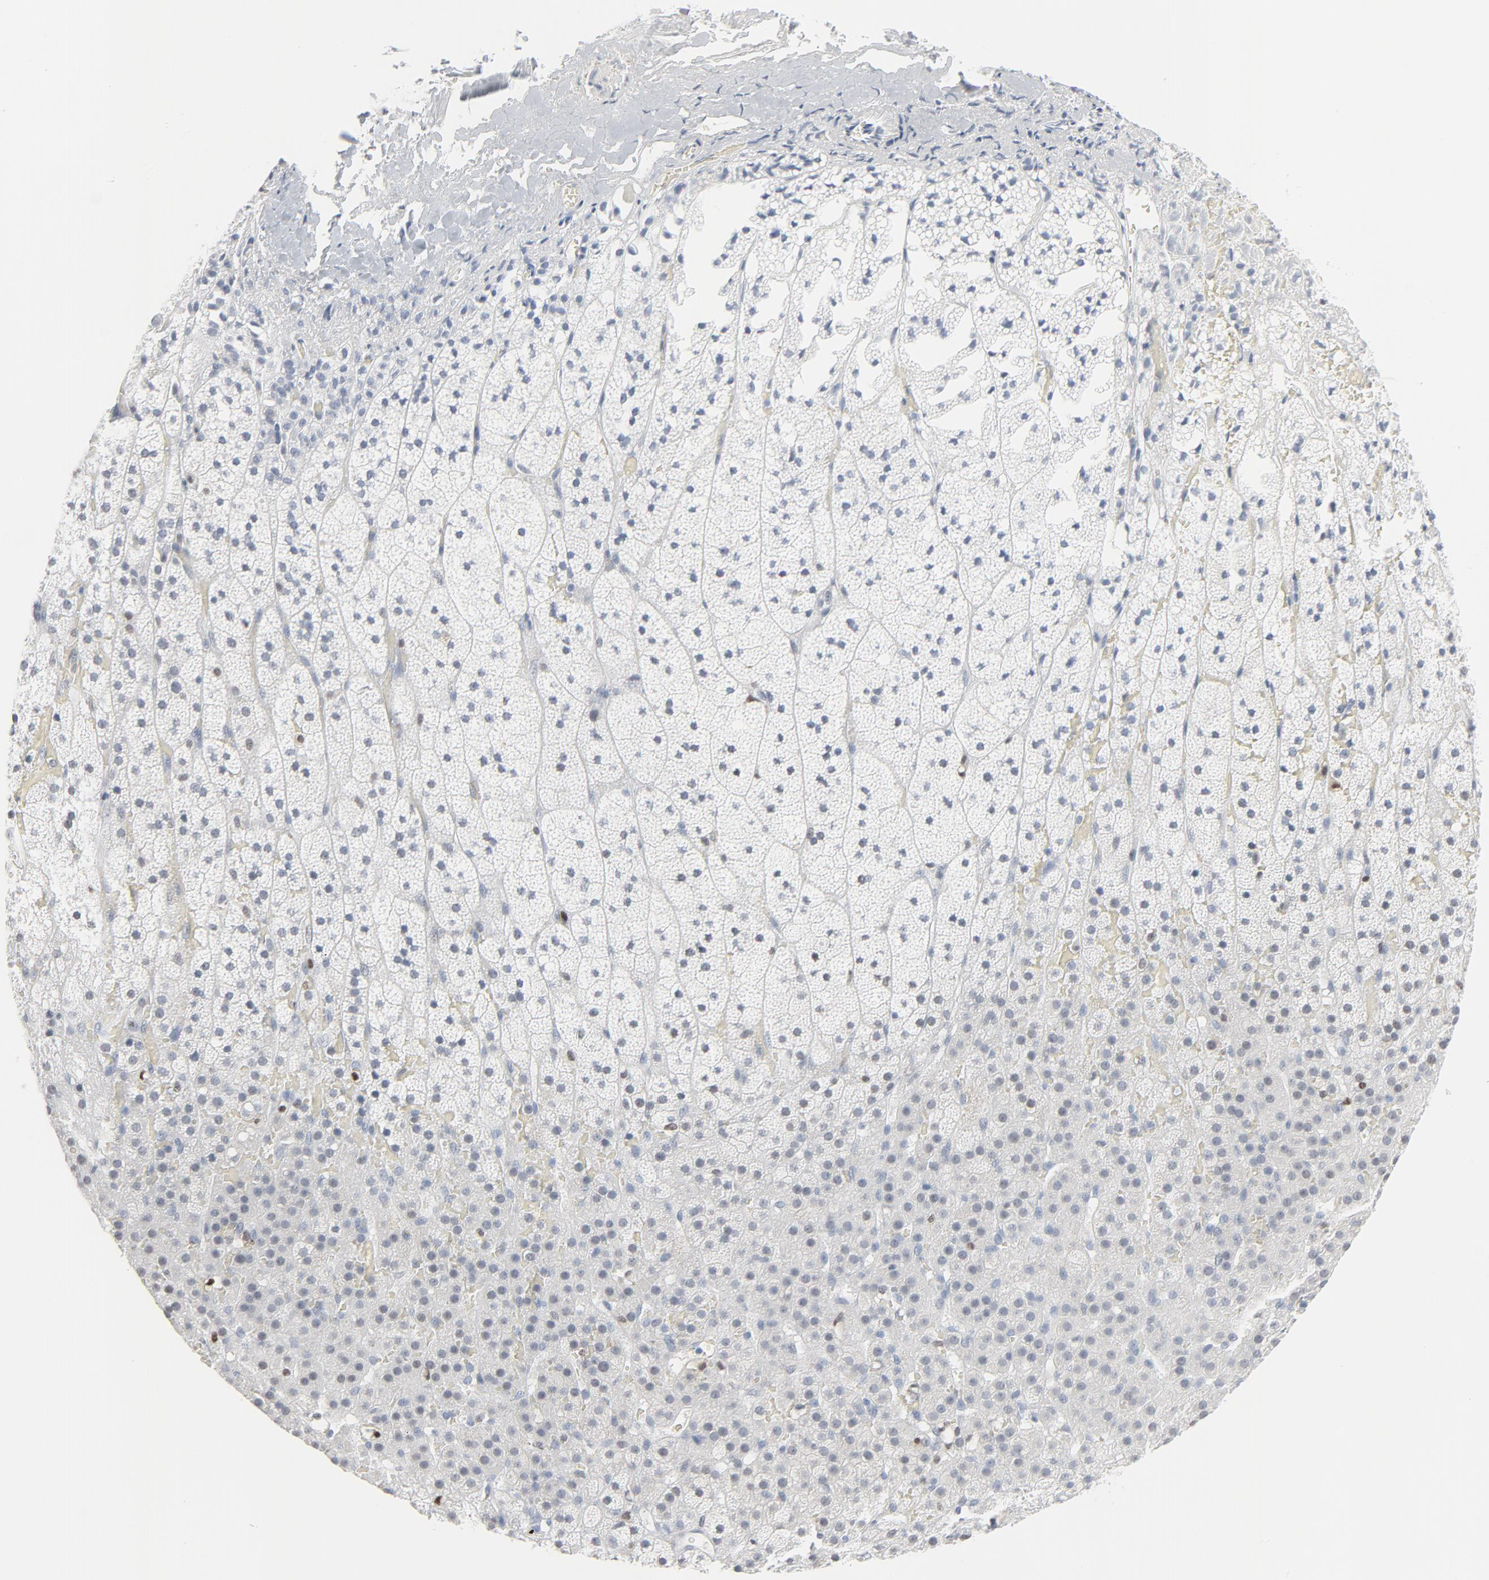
{"staining": {"intensity": "weak", "quantity": "<25%", "location": "nuclear"}, "tissue": "adrenal gland", "cell_type": "Glandular cells", "image_type": "normal", "snomed": [{"axis": "morphology", "description": "Normal tissue, NOS"}, {"axis": "topography", "description": "Adrenal gland"}], "caption": "Histopathology image shows no significant protein expression in glandular cells of normal adrenal gland.", "gene": "MITF", "patient": {"sex": "male", "age": 35}}